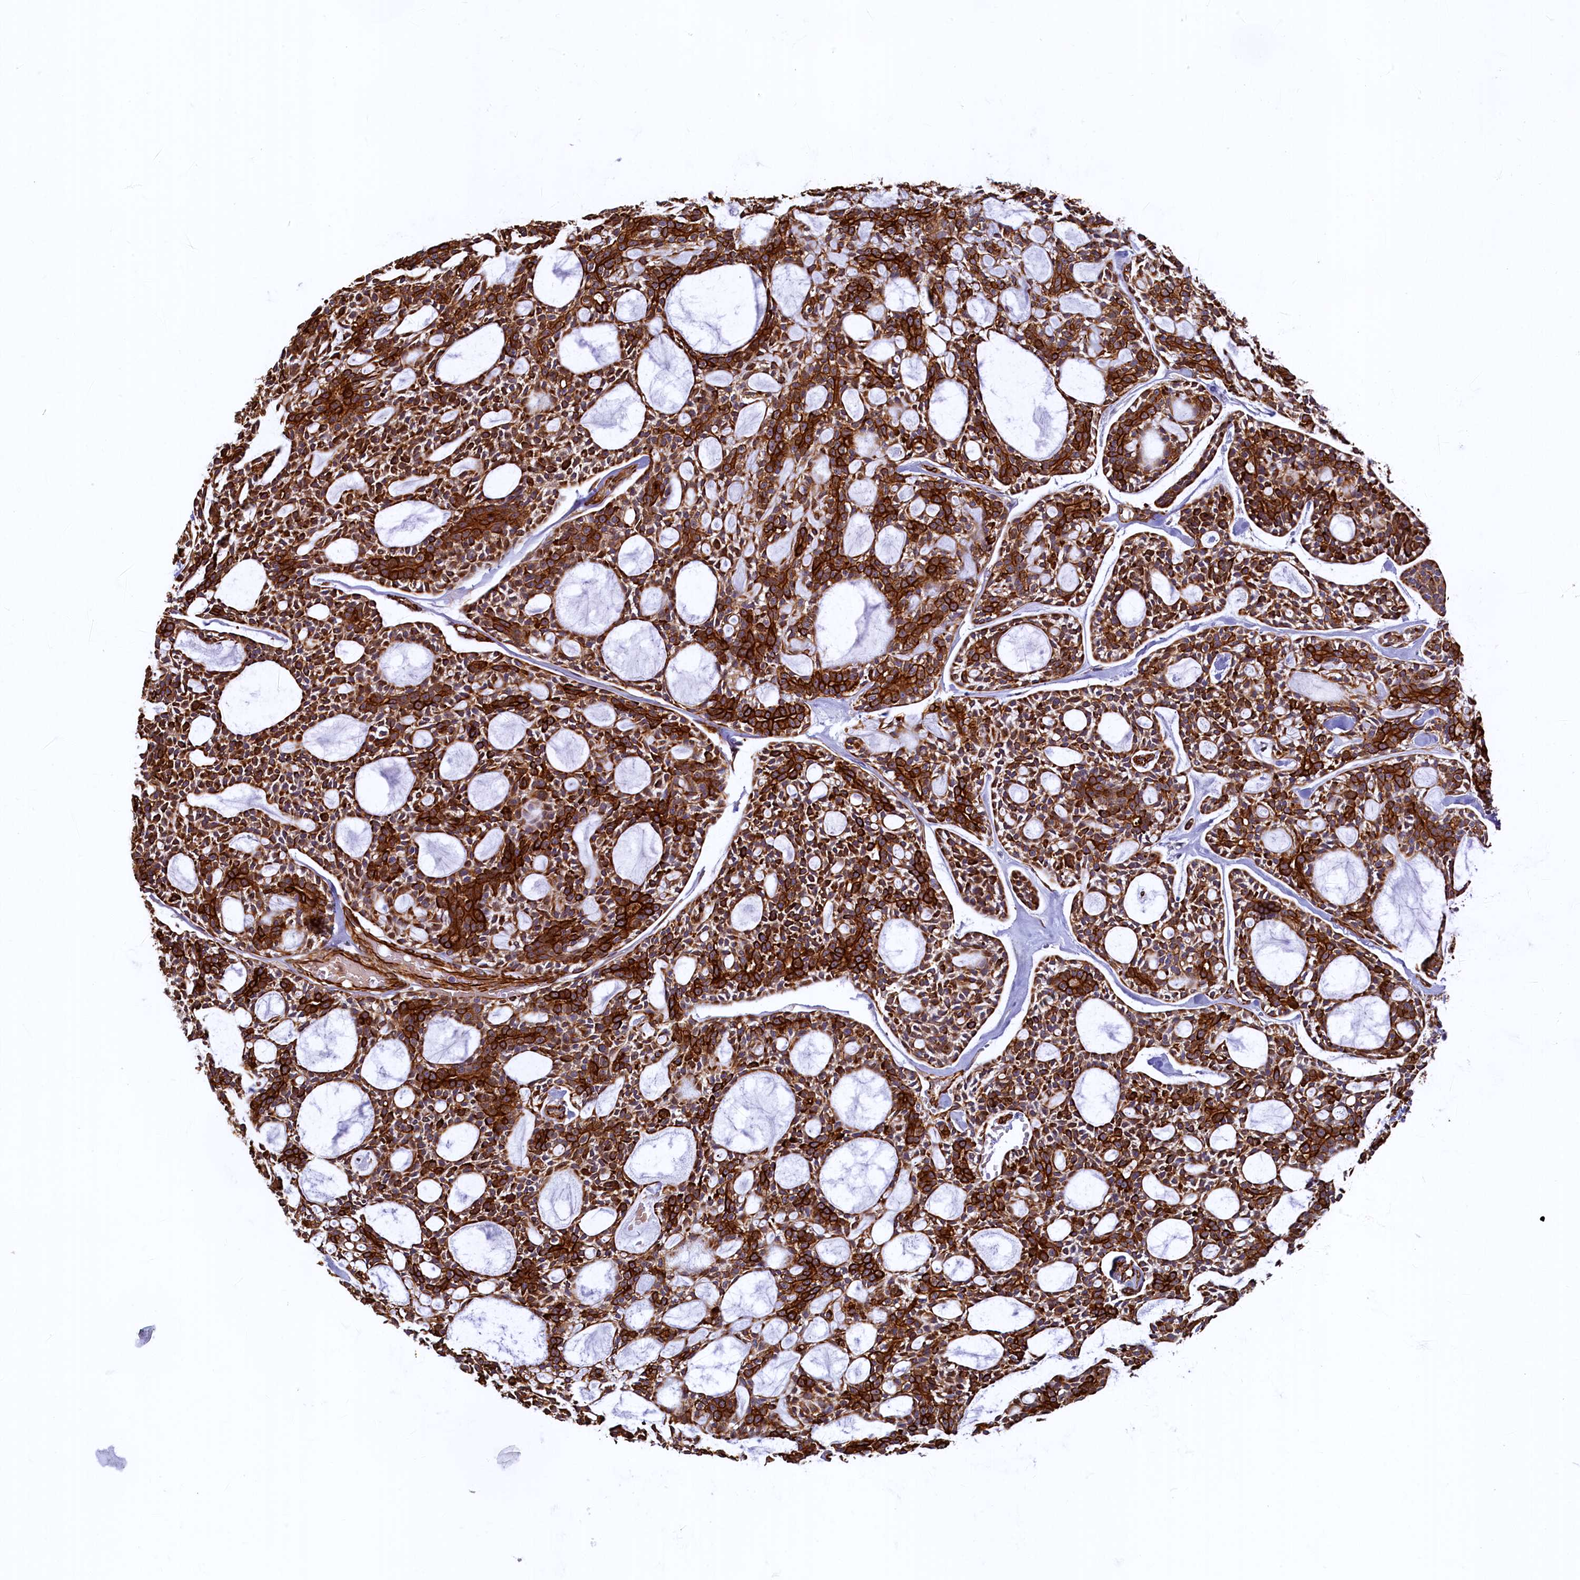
{"staining": {"intensity": "strong", "quantity": ">75%", "location": "cytoplasmic/membranous"}, "tissue": "head and neck cancer", "cell_type": "Tumor cells", "image_type": "cancer", "snomed": [{"axis": "morphology", "description": "Adenocarcinoma, NOS"}, {"axis": "topography", "description": "Salivary gland"}, {"axis": "topography", "description": "Head-Neck"}], "caption": "The image shows immunohistochemical staining of head and neck cancer. There is strong cytoplasmic/membranous expression is appreciated in about >75% of tumor cells.", "gene": "LRRC57", "patient": {"sex": "male", "age": 55}}